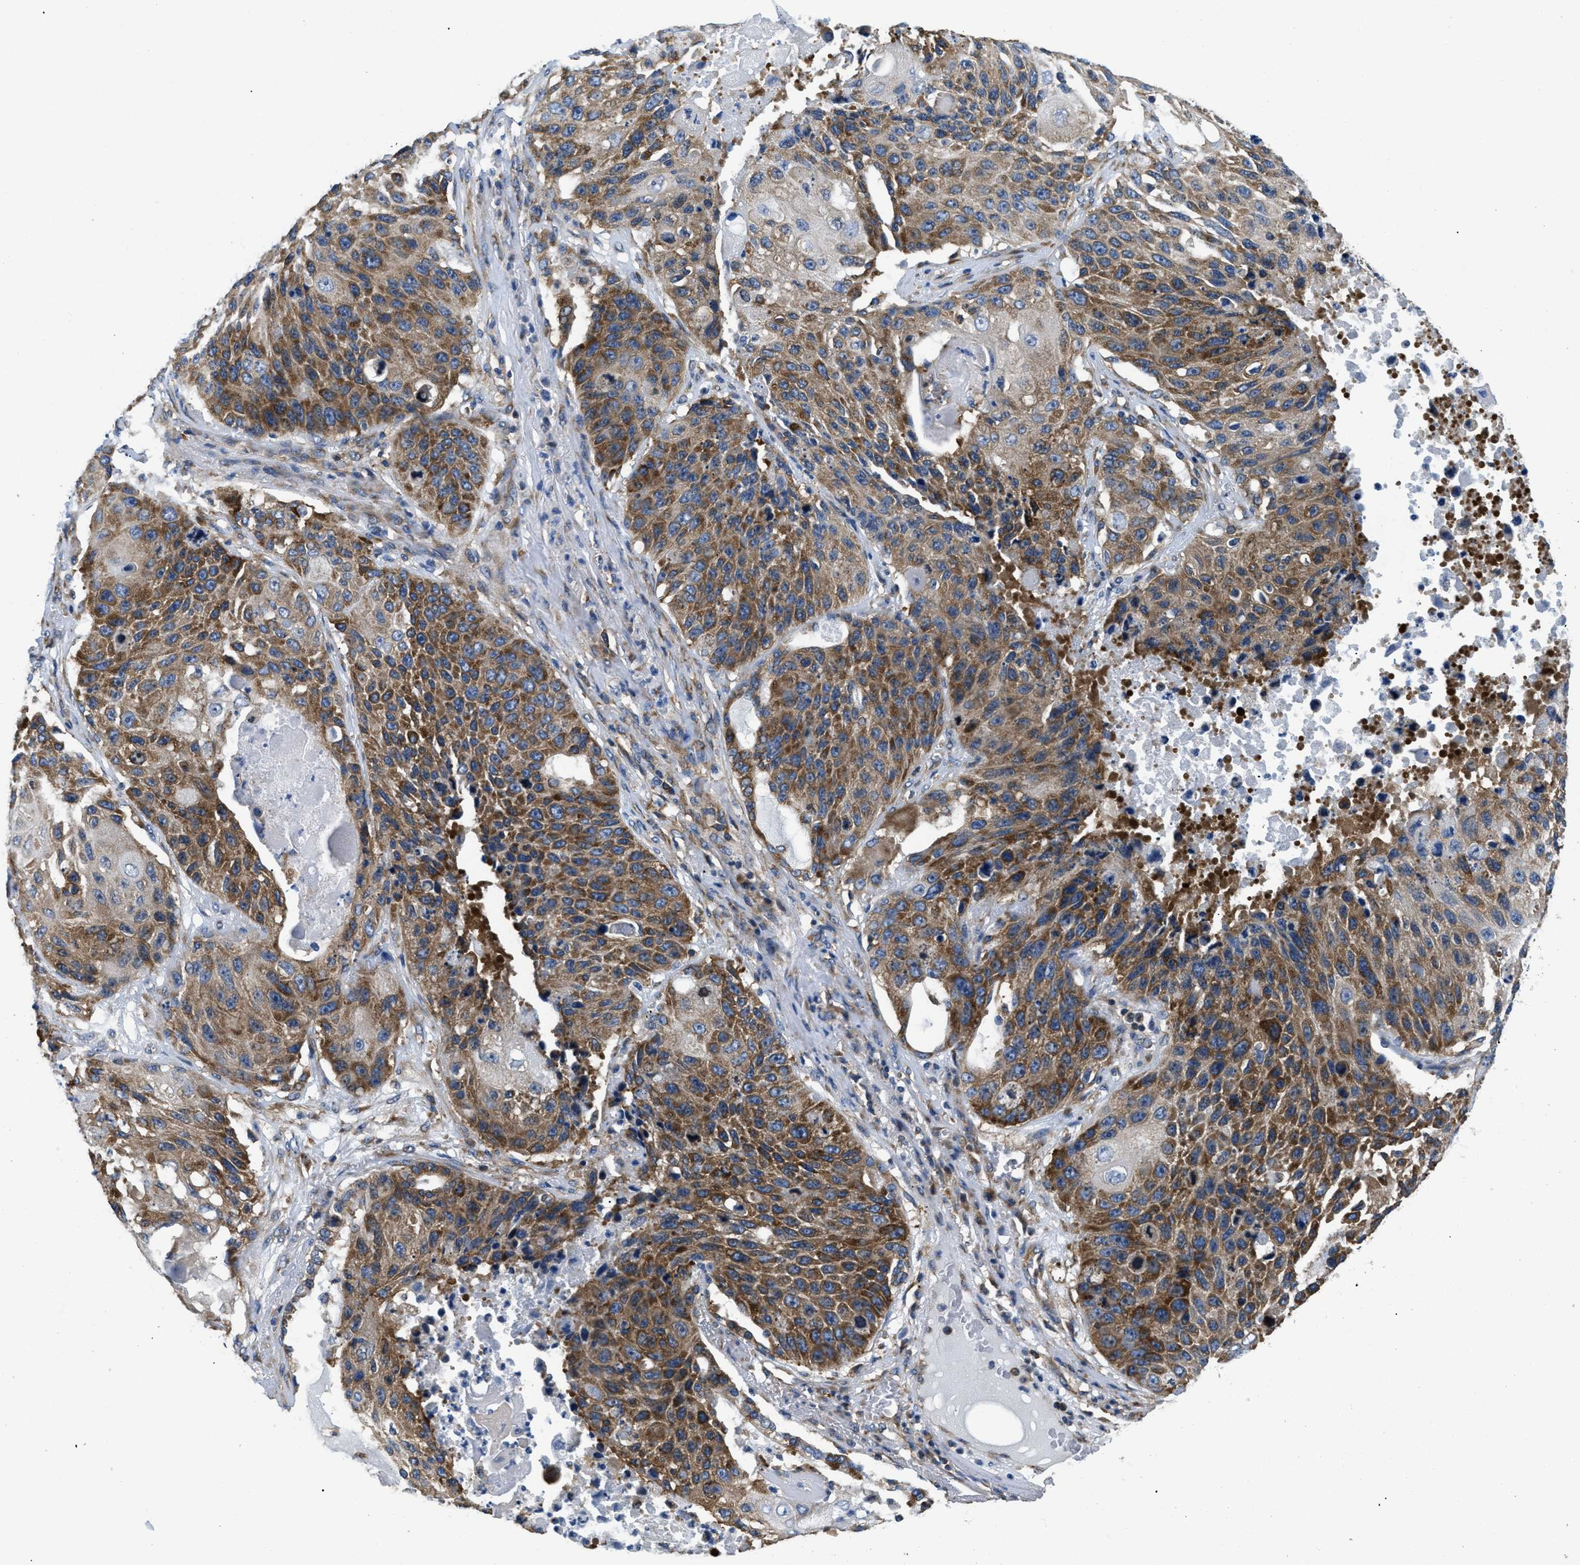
{"staining": {"intensity": "strong", "quantity": "25%-75%", "location": "cytoplasmic/membranous"}, "tissue": "lung cancer", "cell_type": "Tumor cells", "image_type": "cancer", "snomed": [{"axis": "morphology", "description": "Squamous cell carcinoma, NOS"}, {"axis": "topography", "description": "Lung"}], "caption": "A brown stain highlights strong cytoplasmic/membranous staining of a protein in lung squamous cell carcinoma tumor cells. (DAB (3,3'-diaminobenzidine) IHC, brown staining for protein, blue staining for nuclei).", "gene": "ABCF1", "patient": {"sex": "male", "age": 61}}